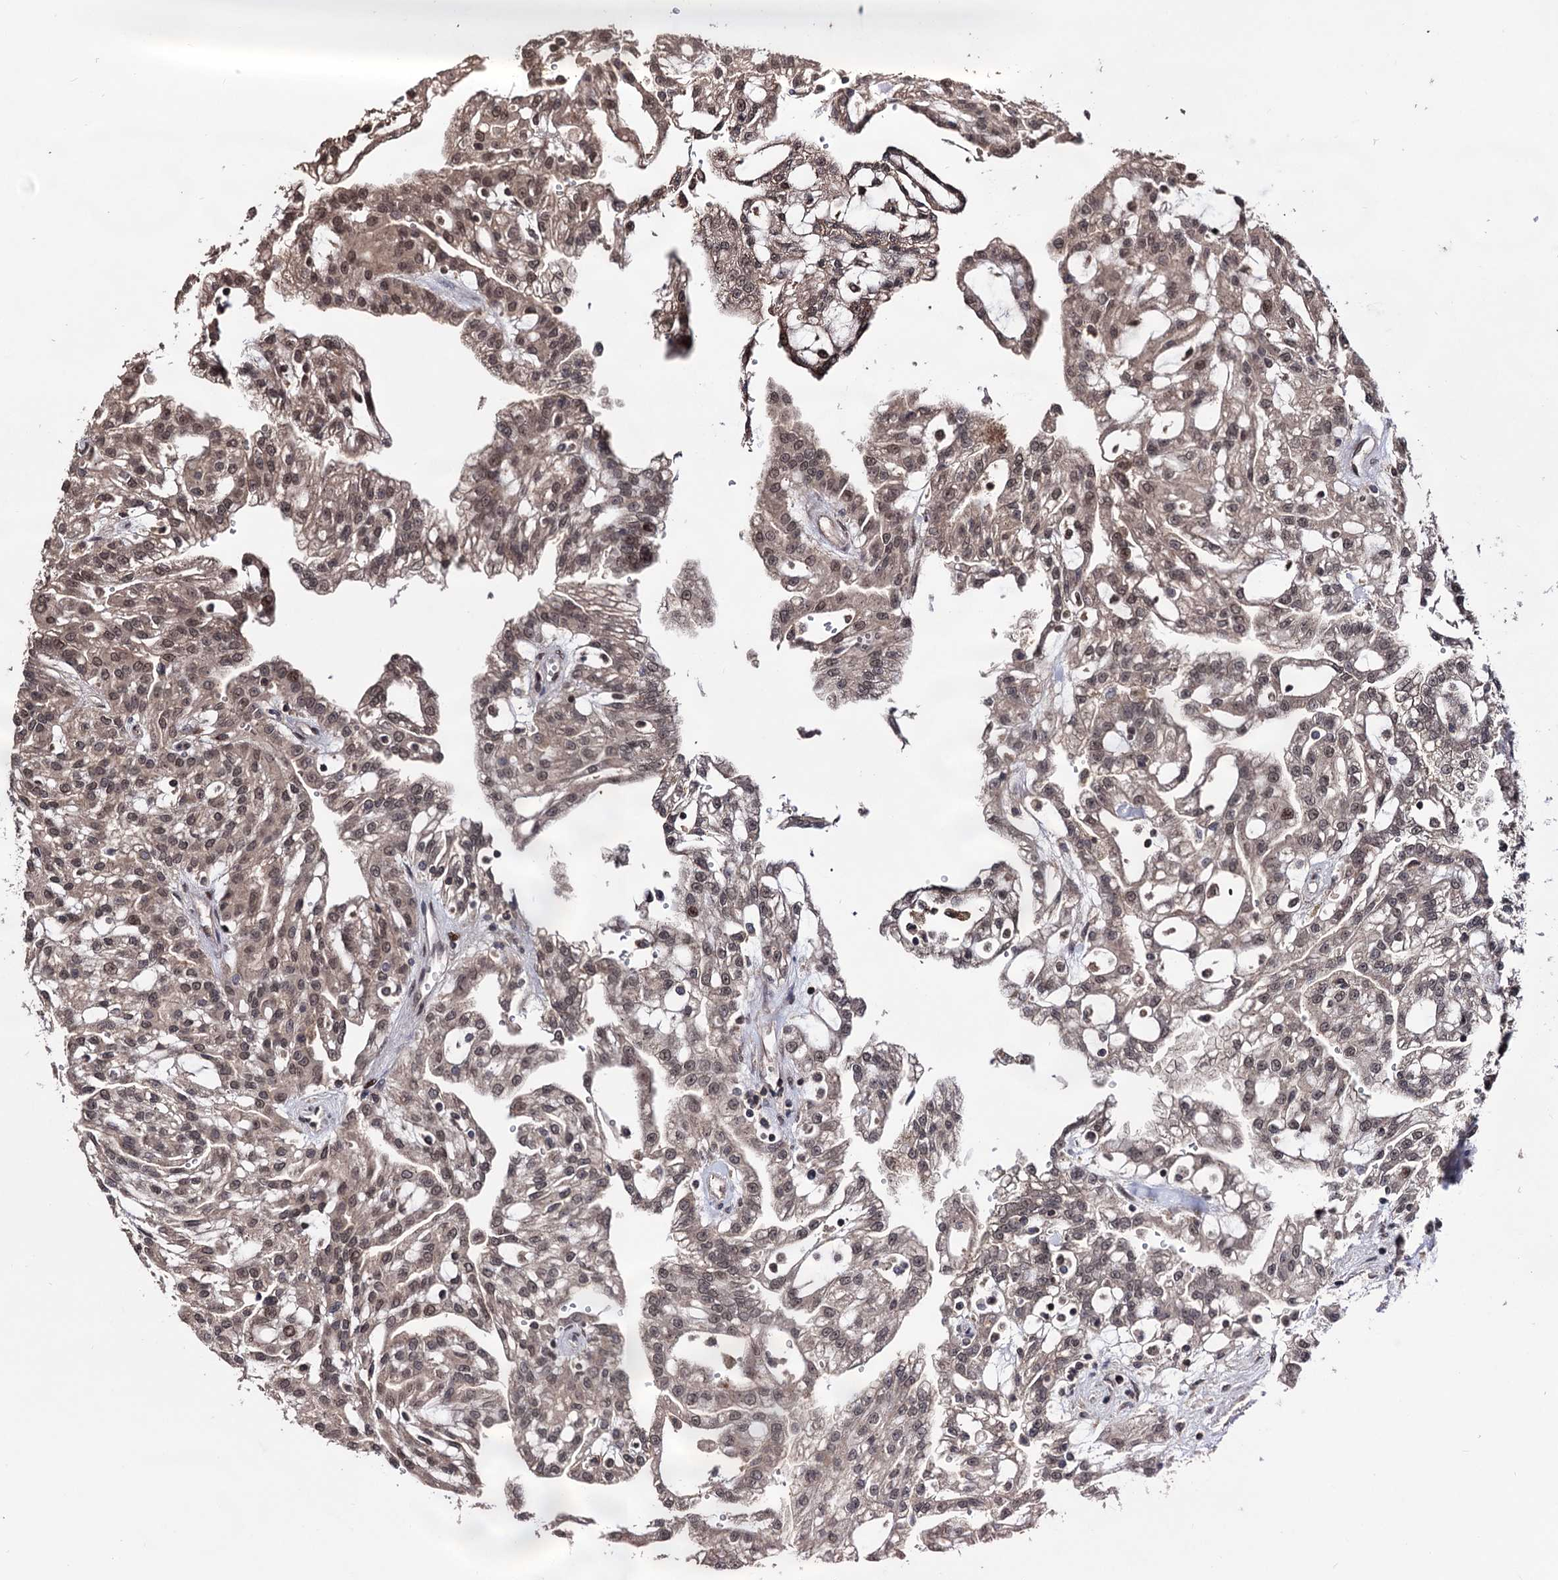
{"staining": {"intensity": "weak", "quantity": ">75%", "location": "cytoplasmic/membranous,nuclear"}, "tissue": "renal cancer", "cell_type": "Tumor cells", "image_type": "cancer", "snomed": [{"axis": "morphology", "description": "Adenocarcinoma, NOS"}, {"axis": "topography", "description": "Kidney"}], "caption": "Immunohistochemistry of human renal adenocarcinoma shows low levels of weak cytoplasmic/membranous and nuclear staining in about >75% of tumor cells.", "gene": "KLF5", "patient": {"sex": "male", "age": 63}}